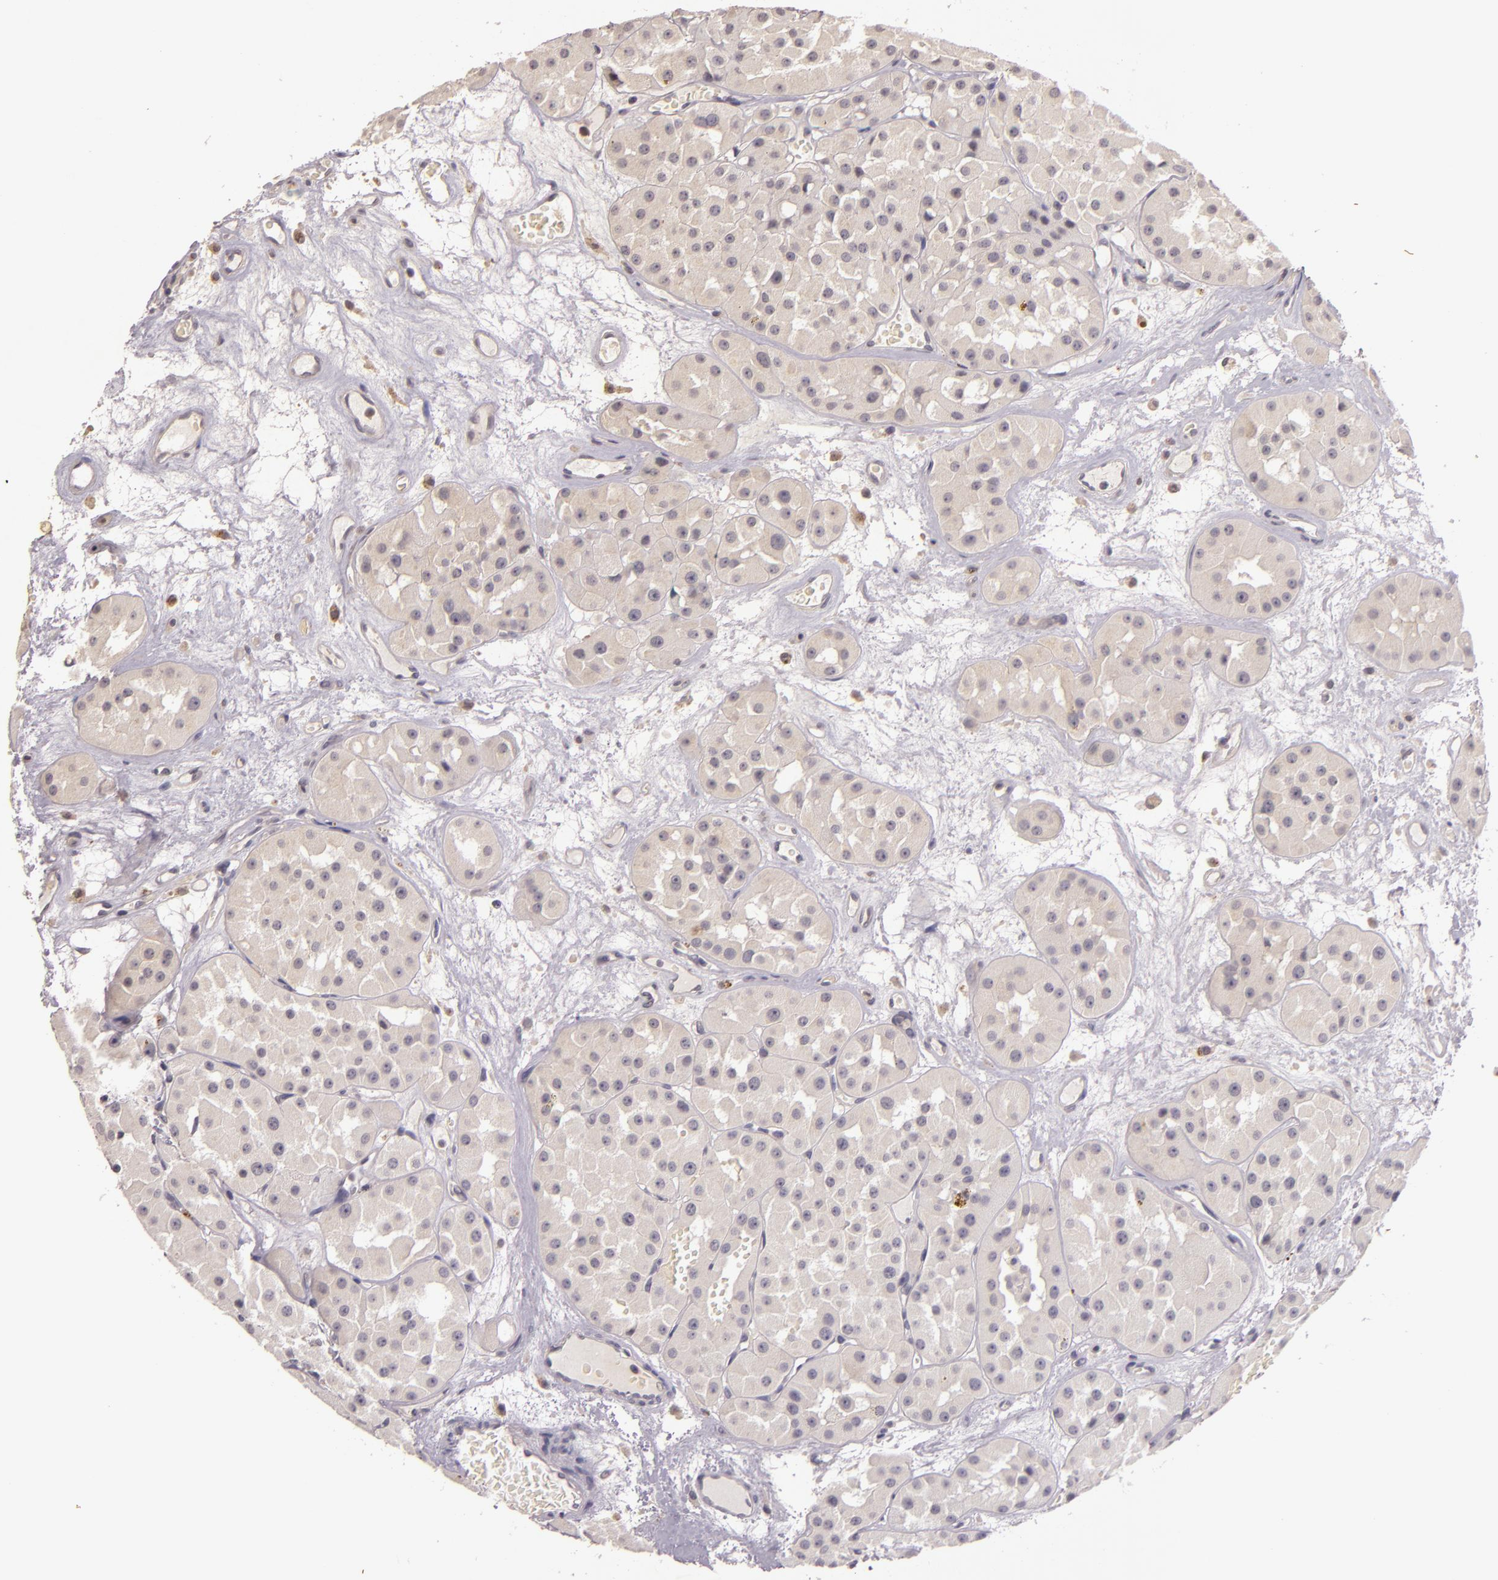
{"staining": {"intensity": "negative", "quantity": "none", "location": "none"}, "tissue": "renal cancer", "cell_type": "Tumor cells", "image_type": "cancer", "snomed": [{"axis": "morphology", "description": "Adenocarcinoma, uncertain malignant potential"}, {"axis": "topography", "description": "Kidney"}], "caption": "Photomicrograph shows no protein staining in tumor cells of renal cancer tissue.", "gene": "TFF1", "patient": {"sex": "male", "age": 63}}